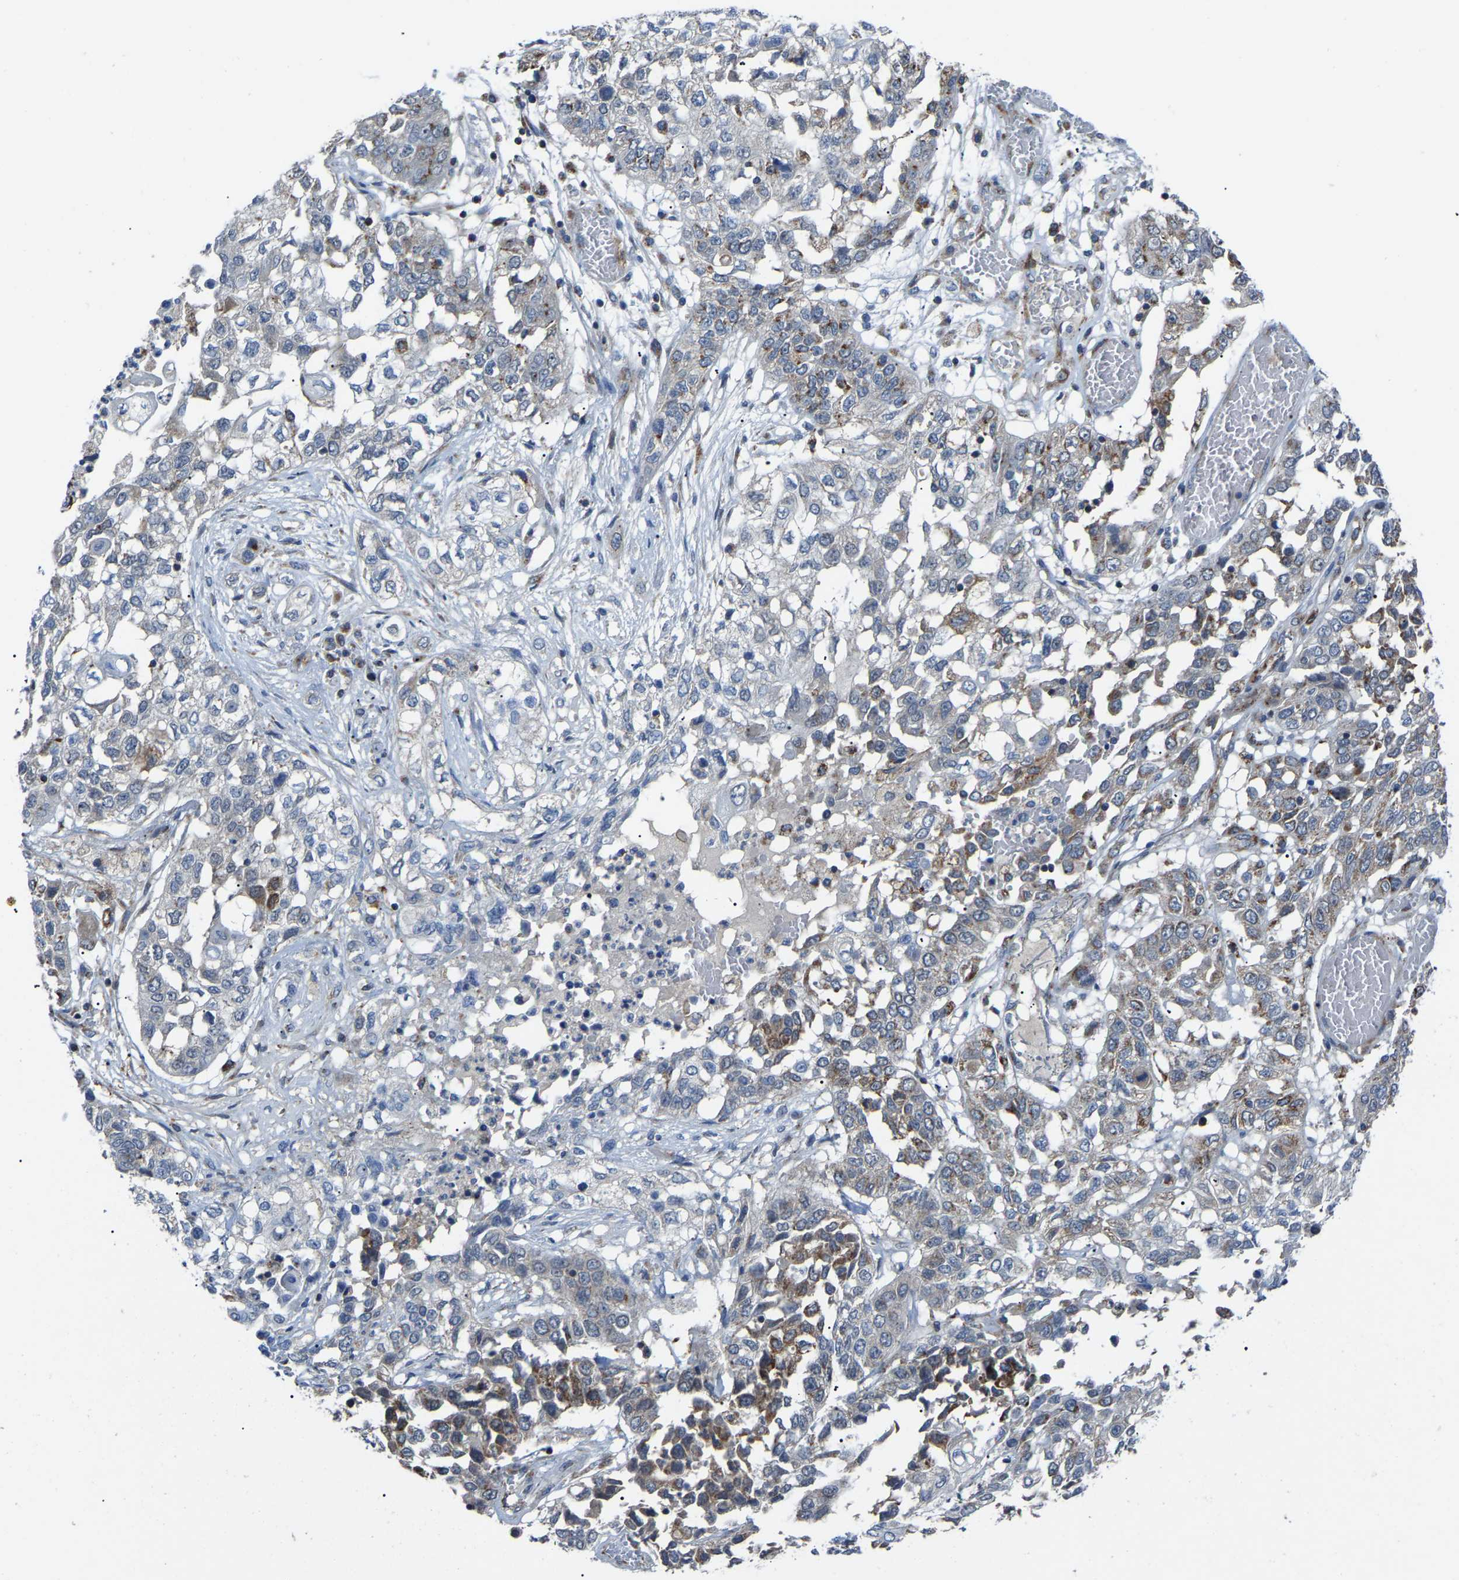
{"staining": {"intensity": "moderate", "quantity": "<25%", "location": "cytoplasmic/membranous"}, "tissue": "lung cancer", "cell_type": "Tumor cells", "image_type": "cancer", "snomed": [{"axis": "morphology", "description": "Squamous cell carcinoma, NOS"}, {"axis": "topography", "description": "Lung"}], "caption": "DAB immunohistochemical staining of human squamous cell carcinoma (lung) displays moderate cytoplasmic/membranous protein positivity in about <25% of tumor cells. Using DAB (3,3'-diaminobenzidine) (brown) and hematoxylin (blue) stains, captured at high magnification using brightfield microscopy.", "gene": "CANT1", "patient": {"sex": "male", "age": 71}}